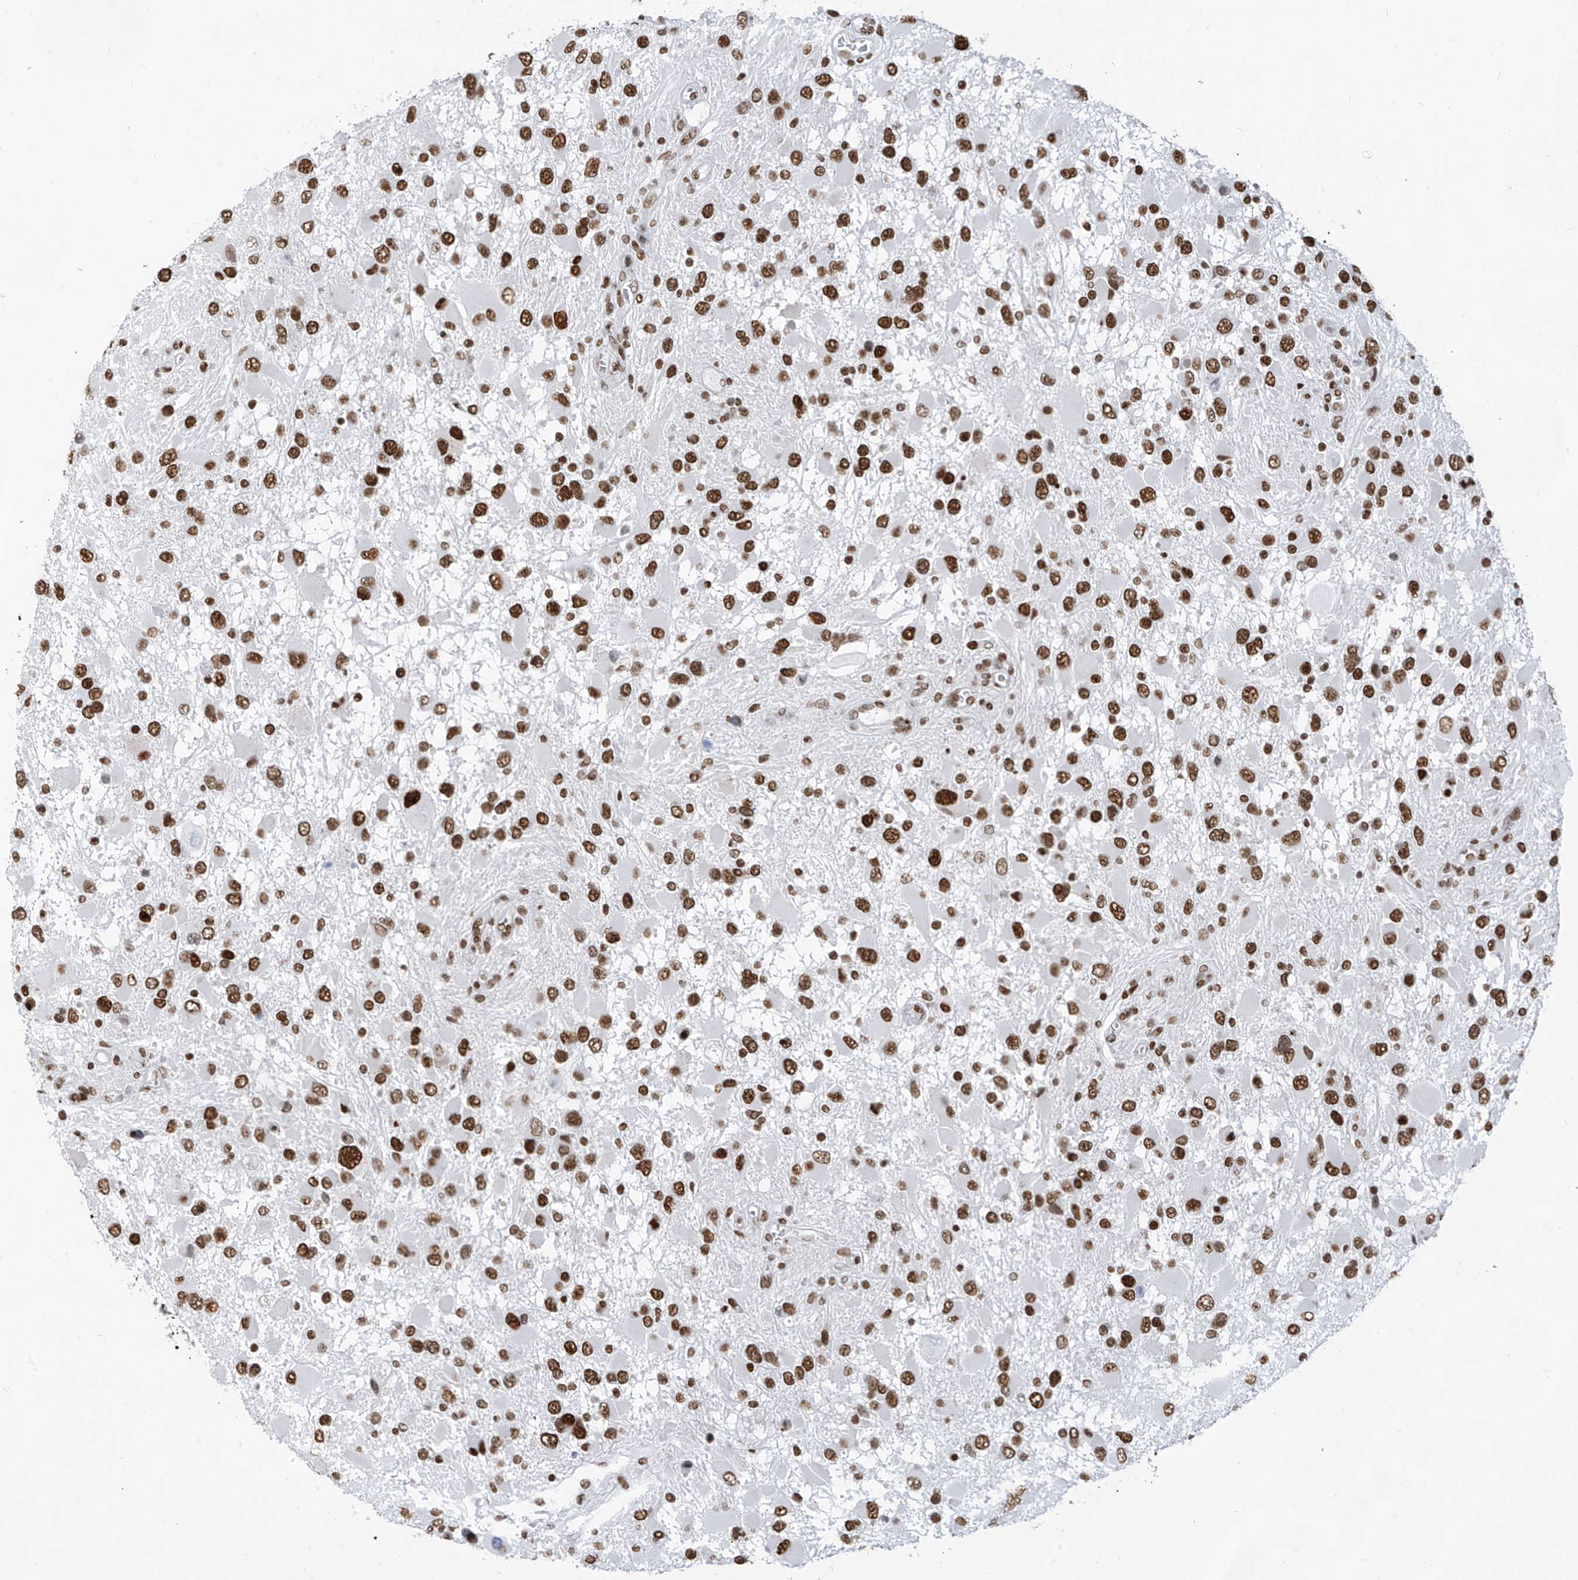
{"staining": {"intensity": "strong", "quantity": ">75%", "location": "nuclear"}, "tissue": "glioma", "cell_type": "Tumor cells", "image_type": "cancer", "snomed": [{"axis": "morphology", "description": "Glioma, malignant, High grade"}, {"axis": "topography", "description": "Brain"}], "caption": "Immunohistochemical staining of human glioma displays high levels of strong nuclear protein staining in about >75% of tumor cells. (DAB IHC with brightfield microscopy, high magnification).", "gene": "KHSRP", "patient": {"sex": "male", "age": 53}}